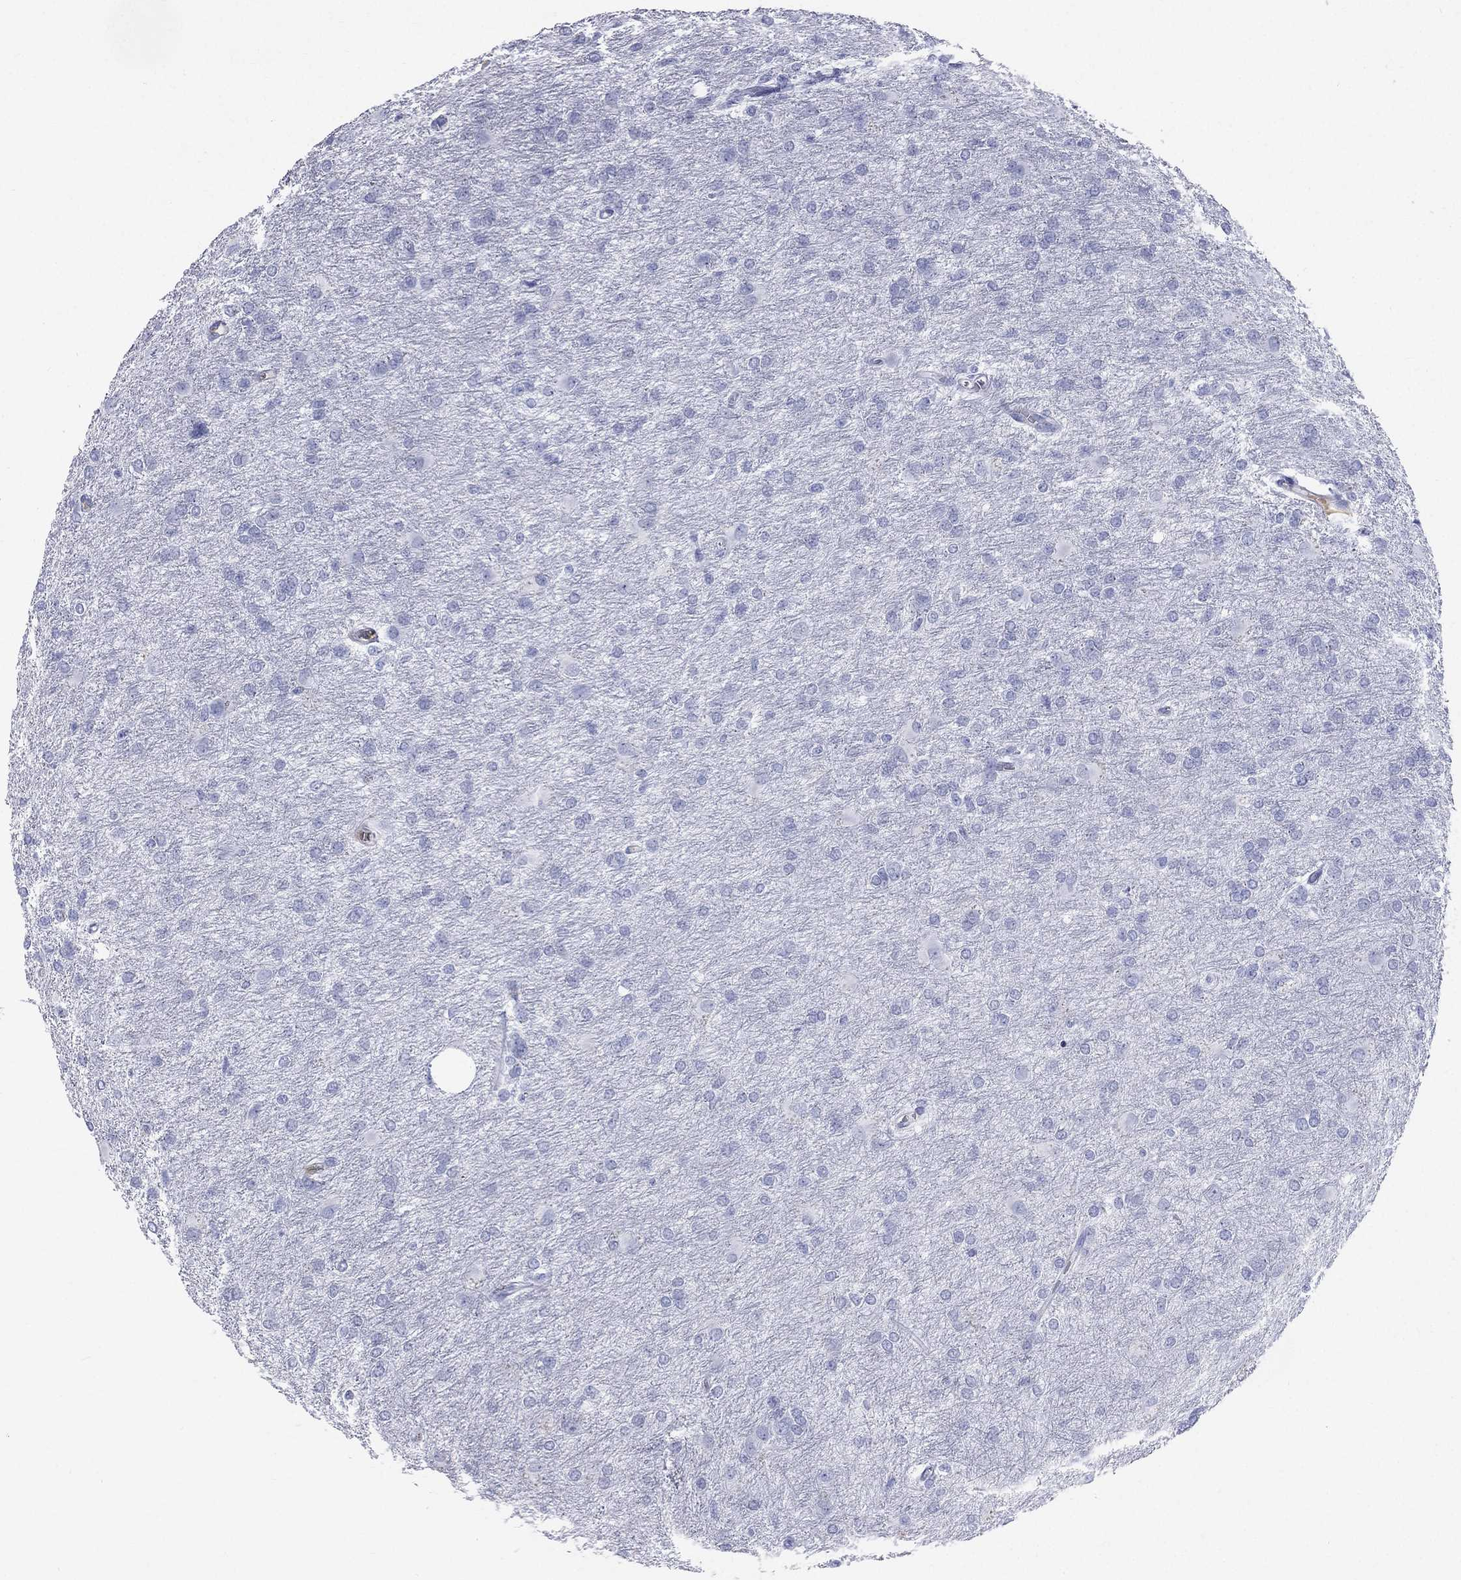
{"staining": {"intensity": "negative", "quantity": "none", "location": "none"}, "tissue": "glioma", "cell_type": "Tumor cells", "image_type": "cancer", "snomed": [{"axis": "morphology", "description": "Glioma, malignant, High grade"}, {"axis": "topography", "description": "Brain"}], "caption": "A high-resolution image shows immunohistochemistry (IHC) staining of malignant glioma (high-grade), which demonstrates no significant positivity in tumor cells. (DAB (3,3'-diaminobenzidine) IHC visualized using brightfield microscopy, high magnification).", "gene": "HP", "patient": {"sex": "male", "age": 68}}